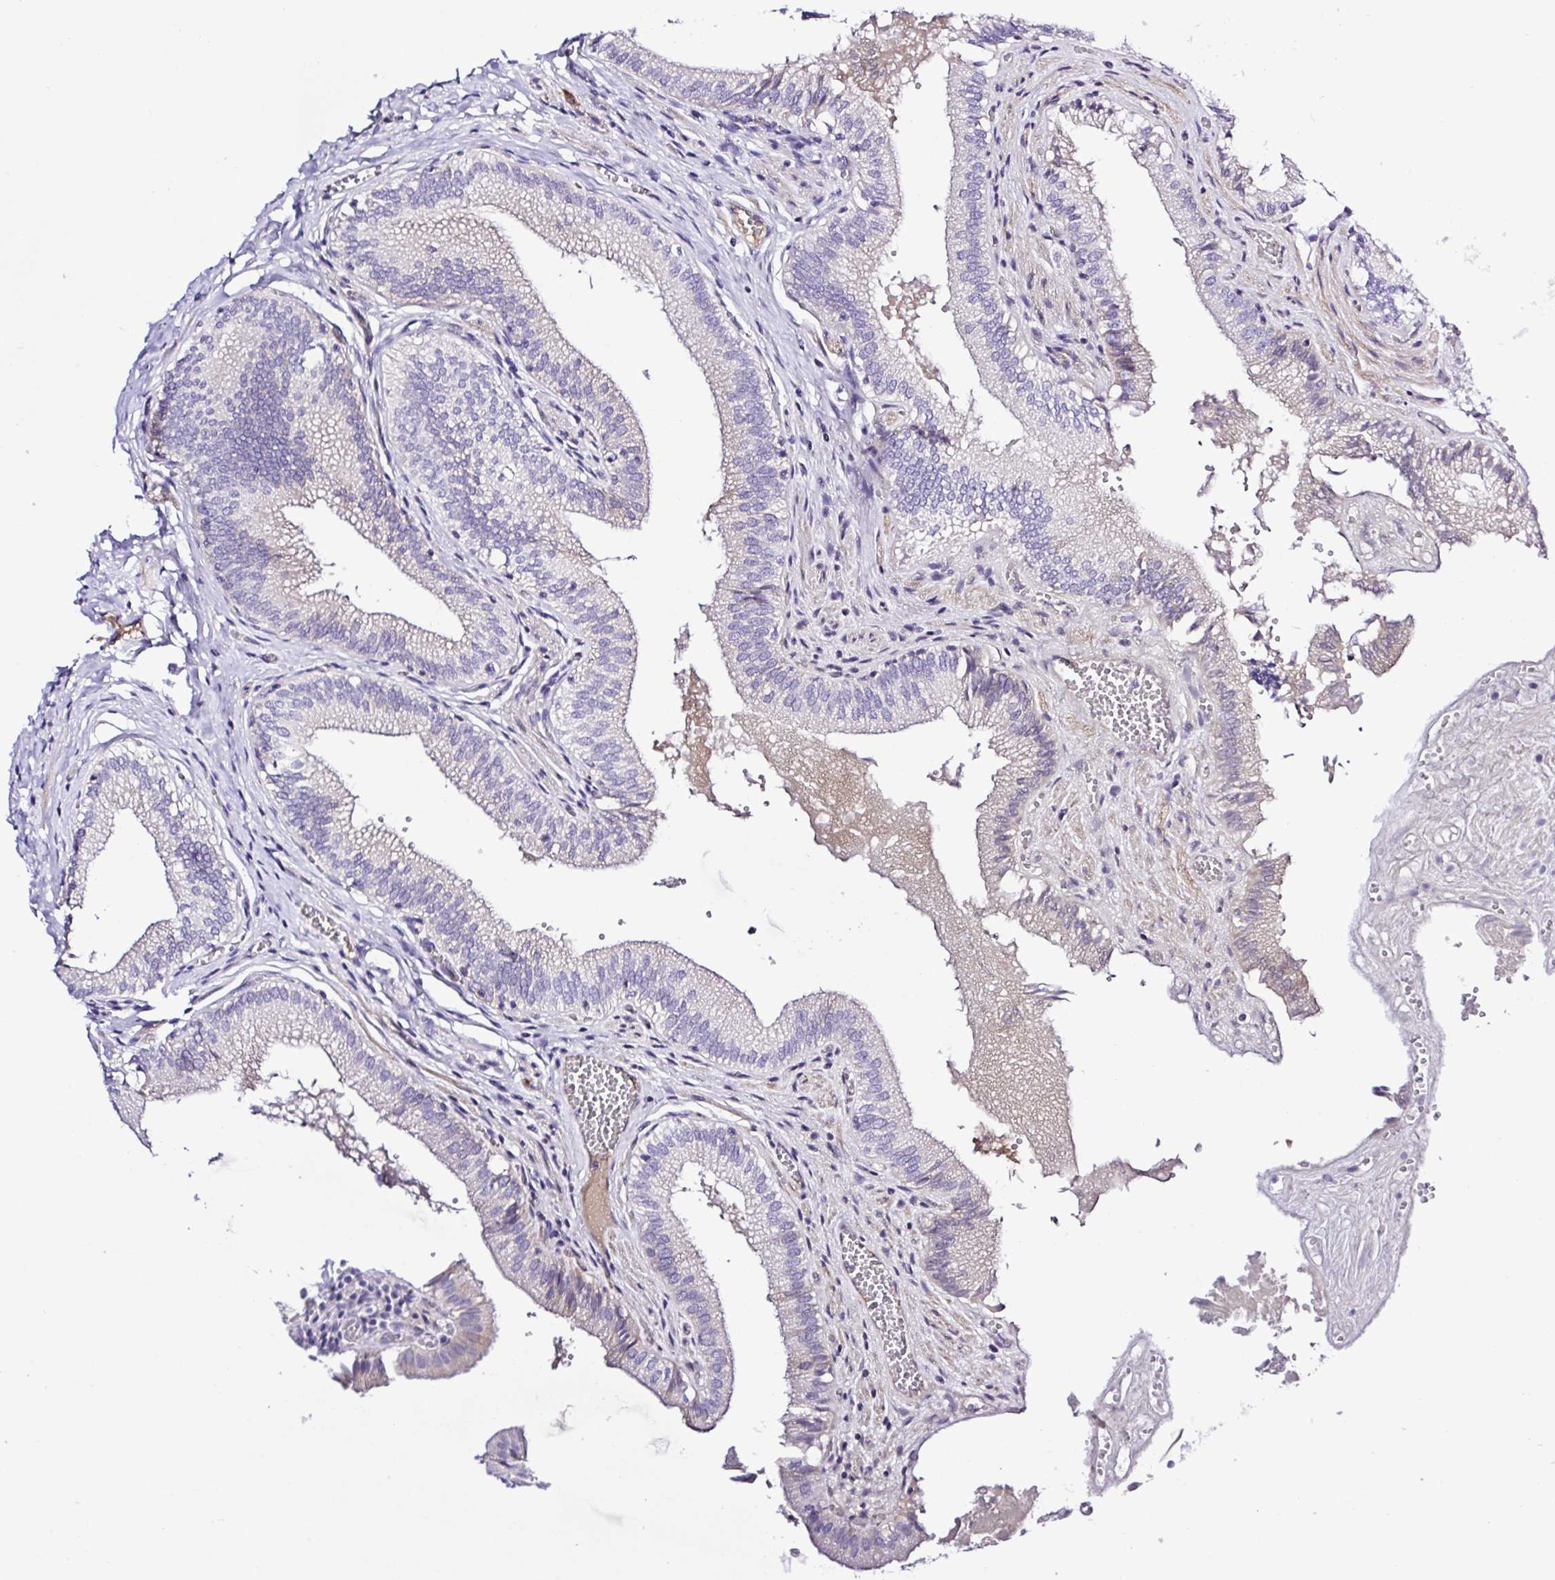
{"staining": {"intensity": "negative", "quantity": "none", "location": "none"}, "tissue": "gallbladder", "cell_type": "Glandular cells", "image_type": "normal", "snomed": [{"axis": "morphology", "description": "Normal tissue, NOS"}, {"axis": "topography", "description": "Gallbladder"}, {"axis": "topography", "description": "Peripheral nerve tissue"}], "caption": "IHC of benign human gallbladder demonstrates no positivity in glandular cells.", "gene": "GABBR2", "patient": {"sex": "male", "age": 17}}